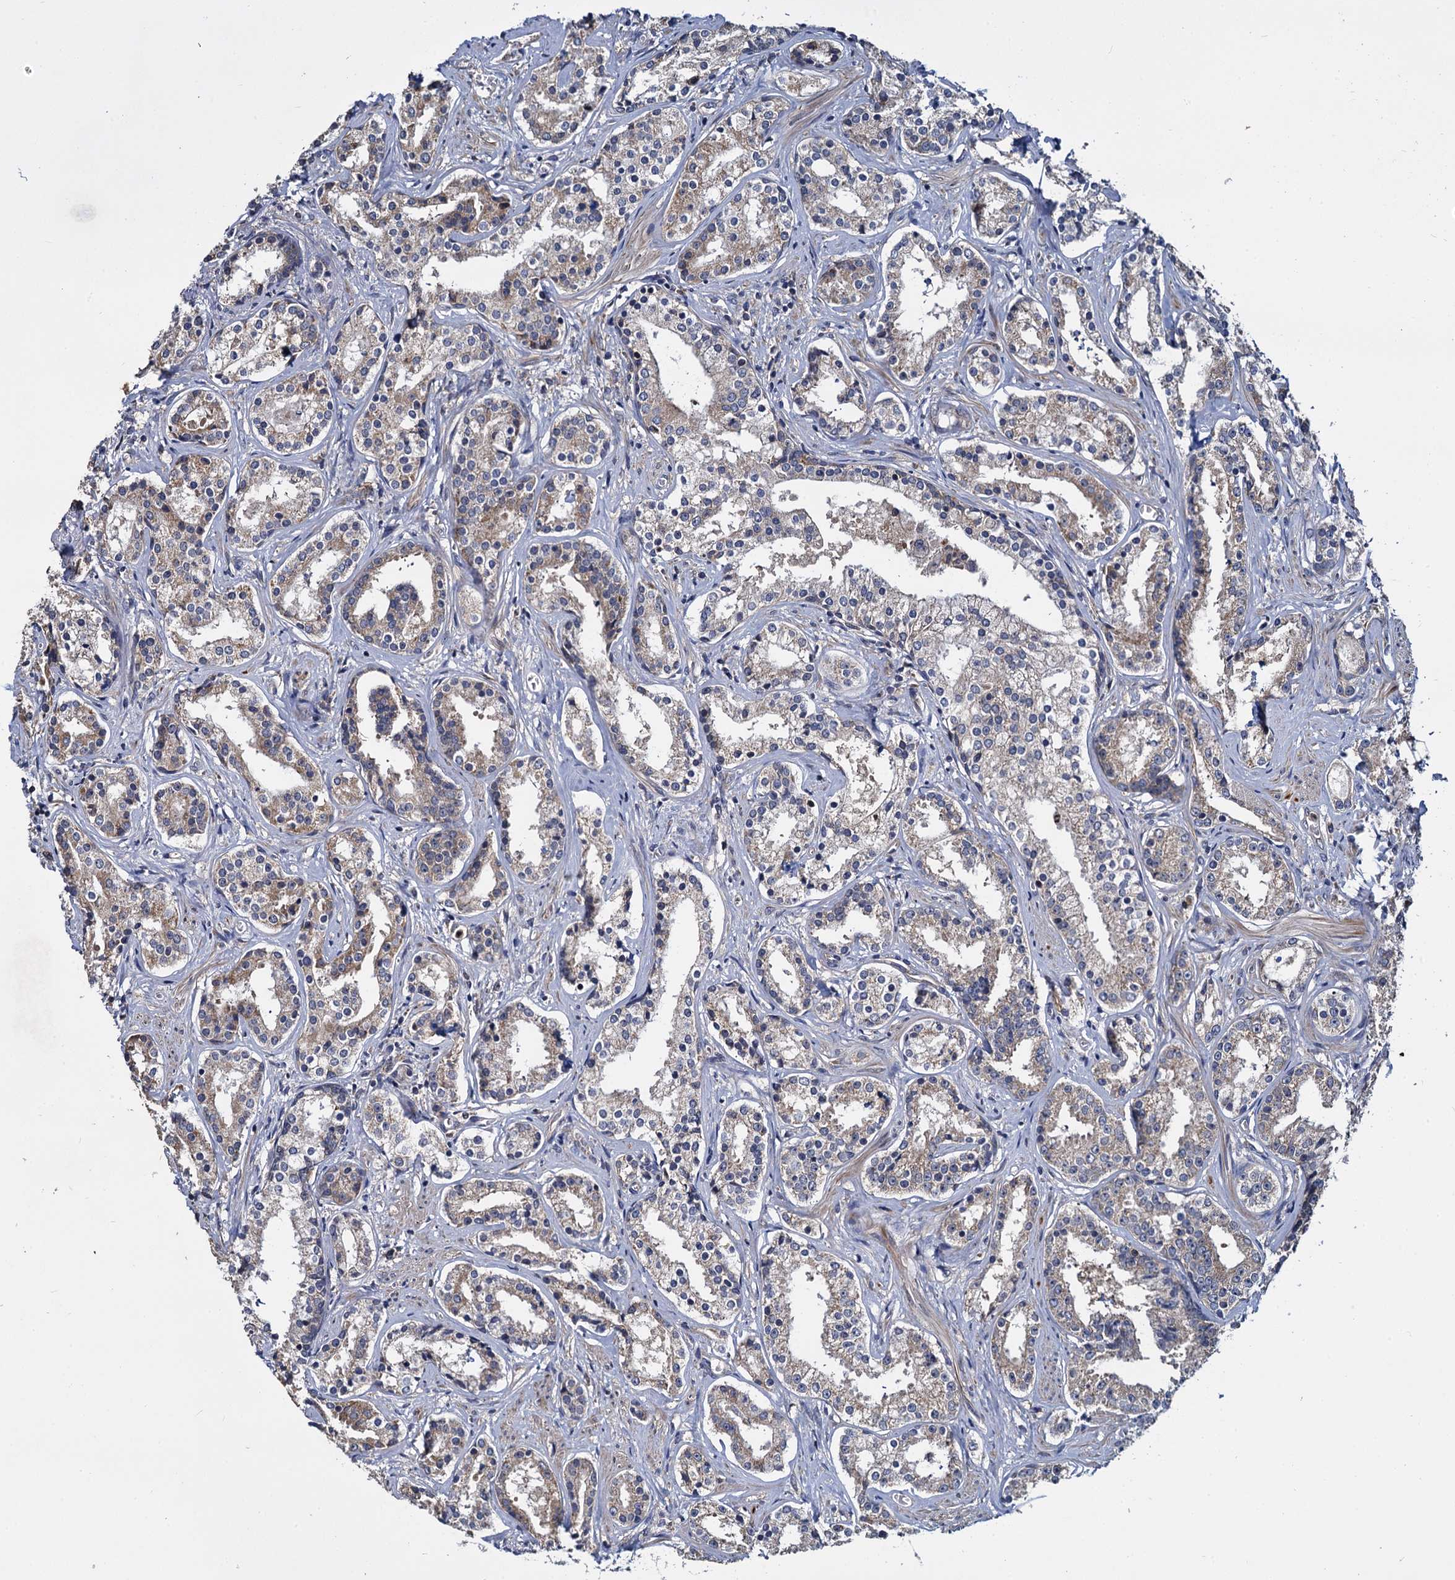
{"staining": {"intensity": "weak", "quantity": "25%-75%", "location": "cytoplasmic/membranous"}, "tissue": "prostate cancer", "cell_type": "Tumor cells", "image_type": "cancer", "snomed": [{"axis": "morphology", "description": "Adenocarcinoma, High grade"}, {"axis": "topography", "description": "Prostate"}], "caption": "Human prostate cancer (high-grade adenocarcinoma) stained with a brown dye displays weak cytoplasmic/membranous positive expression in approximately 25%-75% of tumor cells.", "gene": "CEP192", "patient": {"sex": "male", "age": 58}}